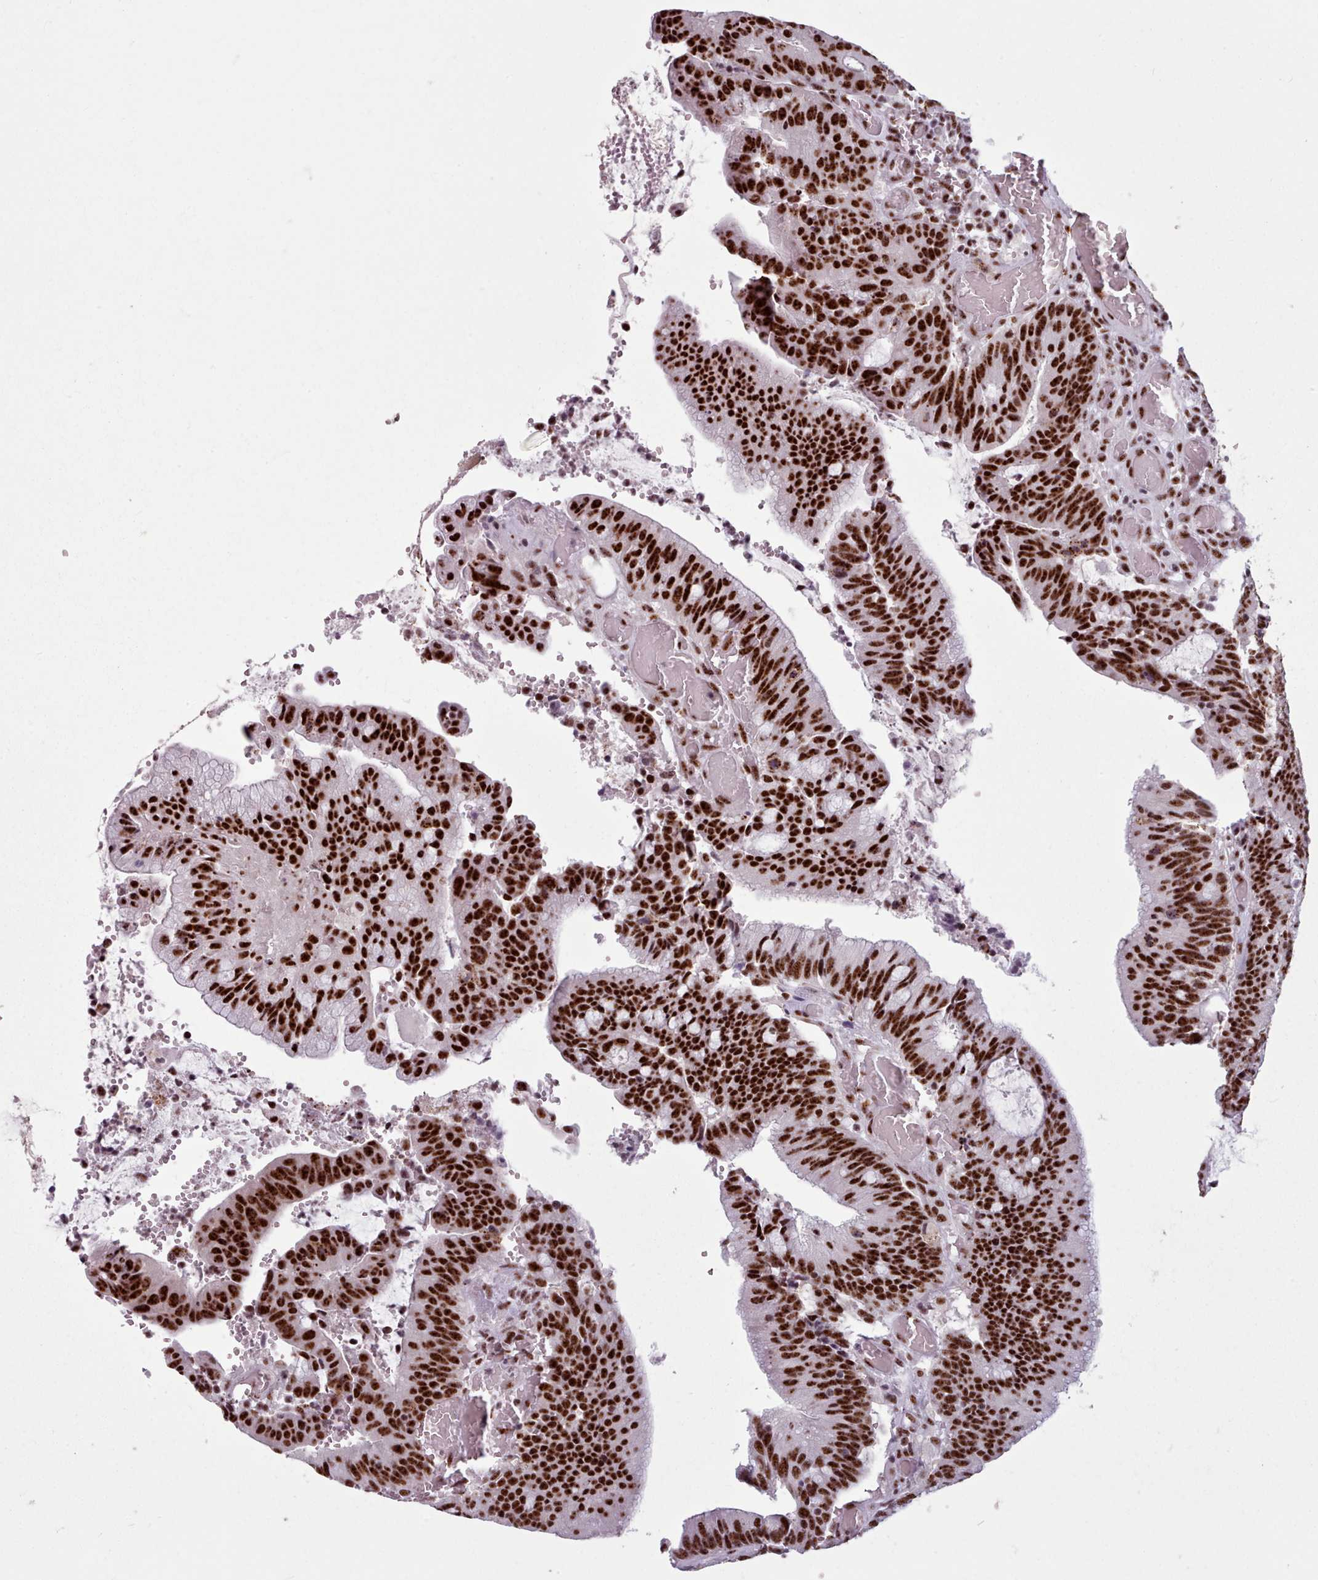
{"staining": {"intensity": "strong", "quantity": ">75%", "location": "nuclear"}, "tissue": "colorectal cancer", "cell_type": "Tumor cells", "image_type": "cancer", "snomed": [{"axis": "morphology", "description": "Adenocarcinoma, NOS"}, {"axis": "topography", "description": "Rectum"}], "caption": "Immunohistochemistry (DAB) staining of human colorectal adenocarcinoma reveals strong nuclear protein positivity in about >75% of tumor cells. The protein of interest is stained brown, and the nuclei are stained in blue (DAB IHC with brightfield microscopy, high magnification).", "gene": "SRRM1", "patient": {"sex": "female", "age": 77}}